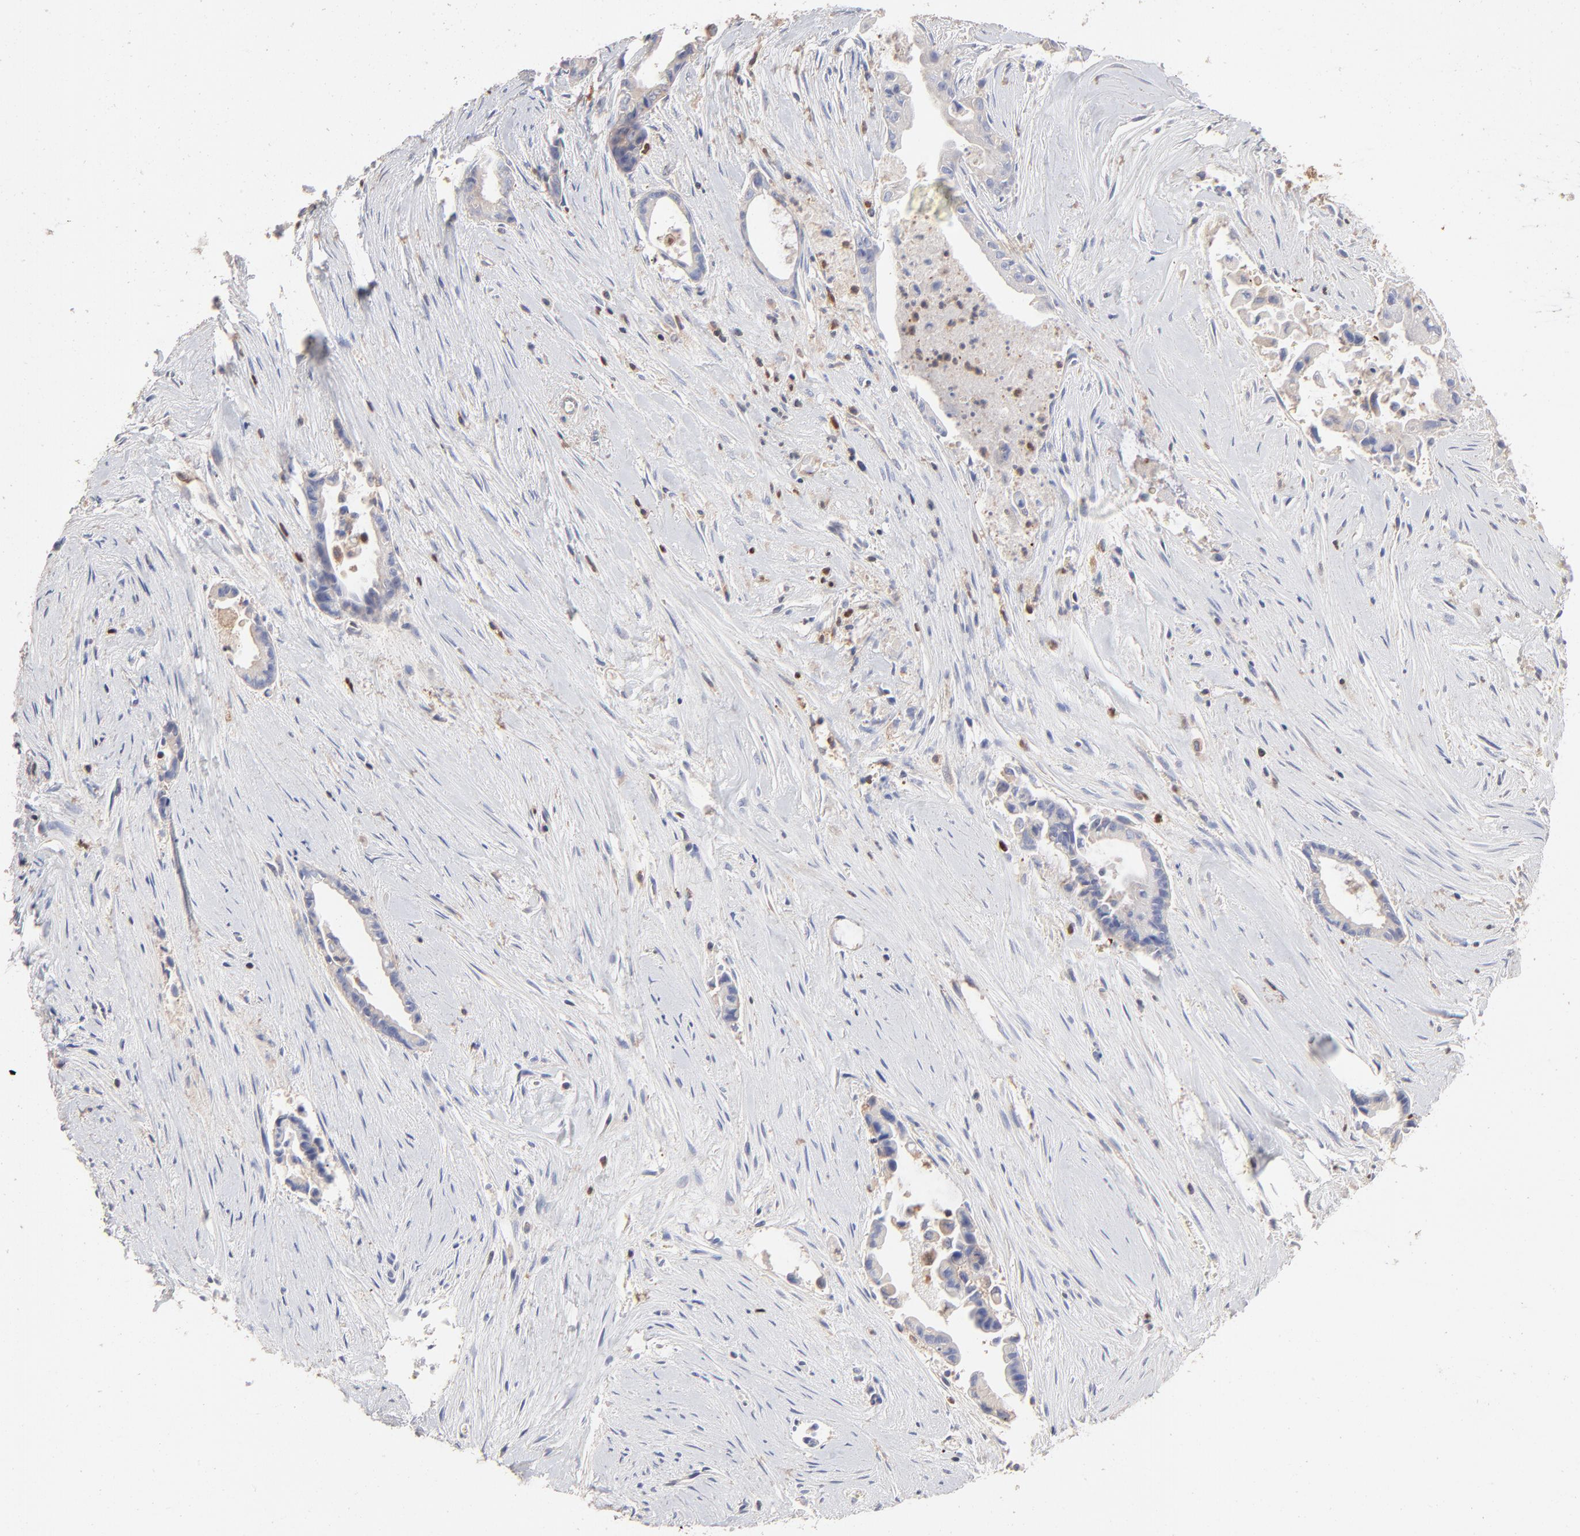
{"staining": {"intensity": "negative", "quantity": "none", "location": "none"}, "tissue": "liver cancer", "cell_type": "Tumor cells", "image_type": "cancer", "snomed": [{"axis": "morphology", "description": "Cholangiocarcinoma"}, {"axis": "topography", "description": "Liver"}], "caption": "IHC histopathology image of neoplastic tissue: cholangiocarcinoma (liver) stained with DAB (3,3'-diaminobenzidine) exhibits no significant protein staining in tumor cells.", "gene": "ARHGEF6", "patient": {"sex": "female", "age": 55}}